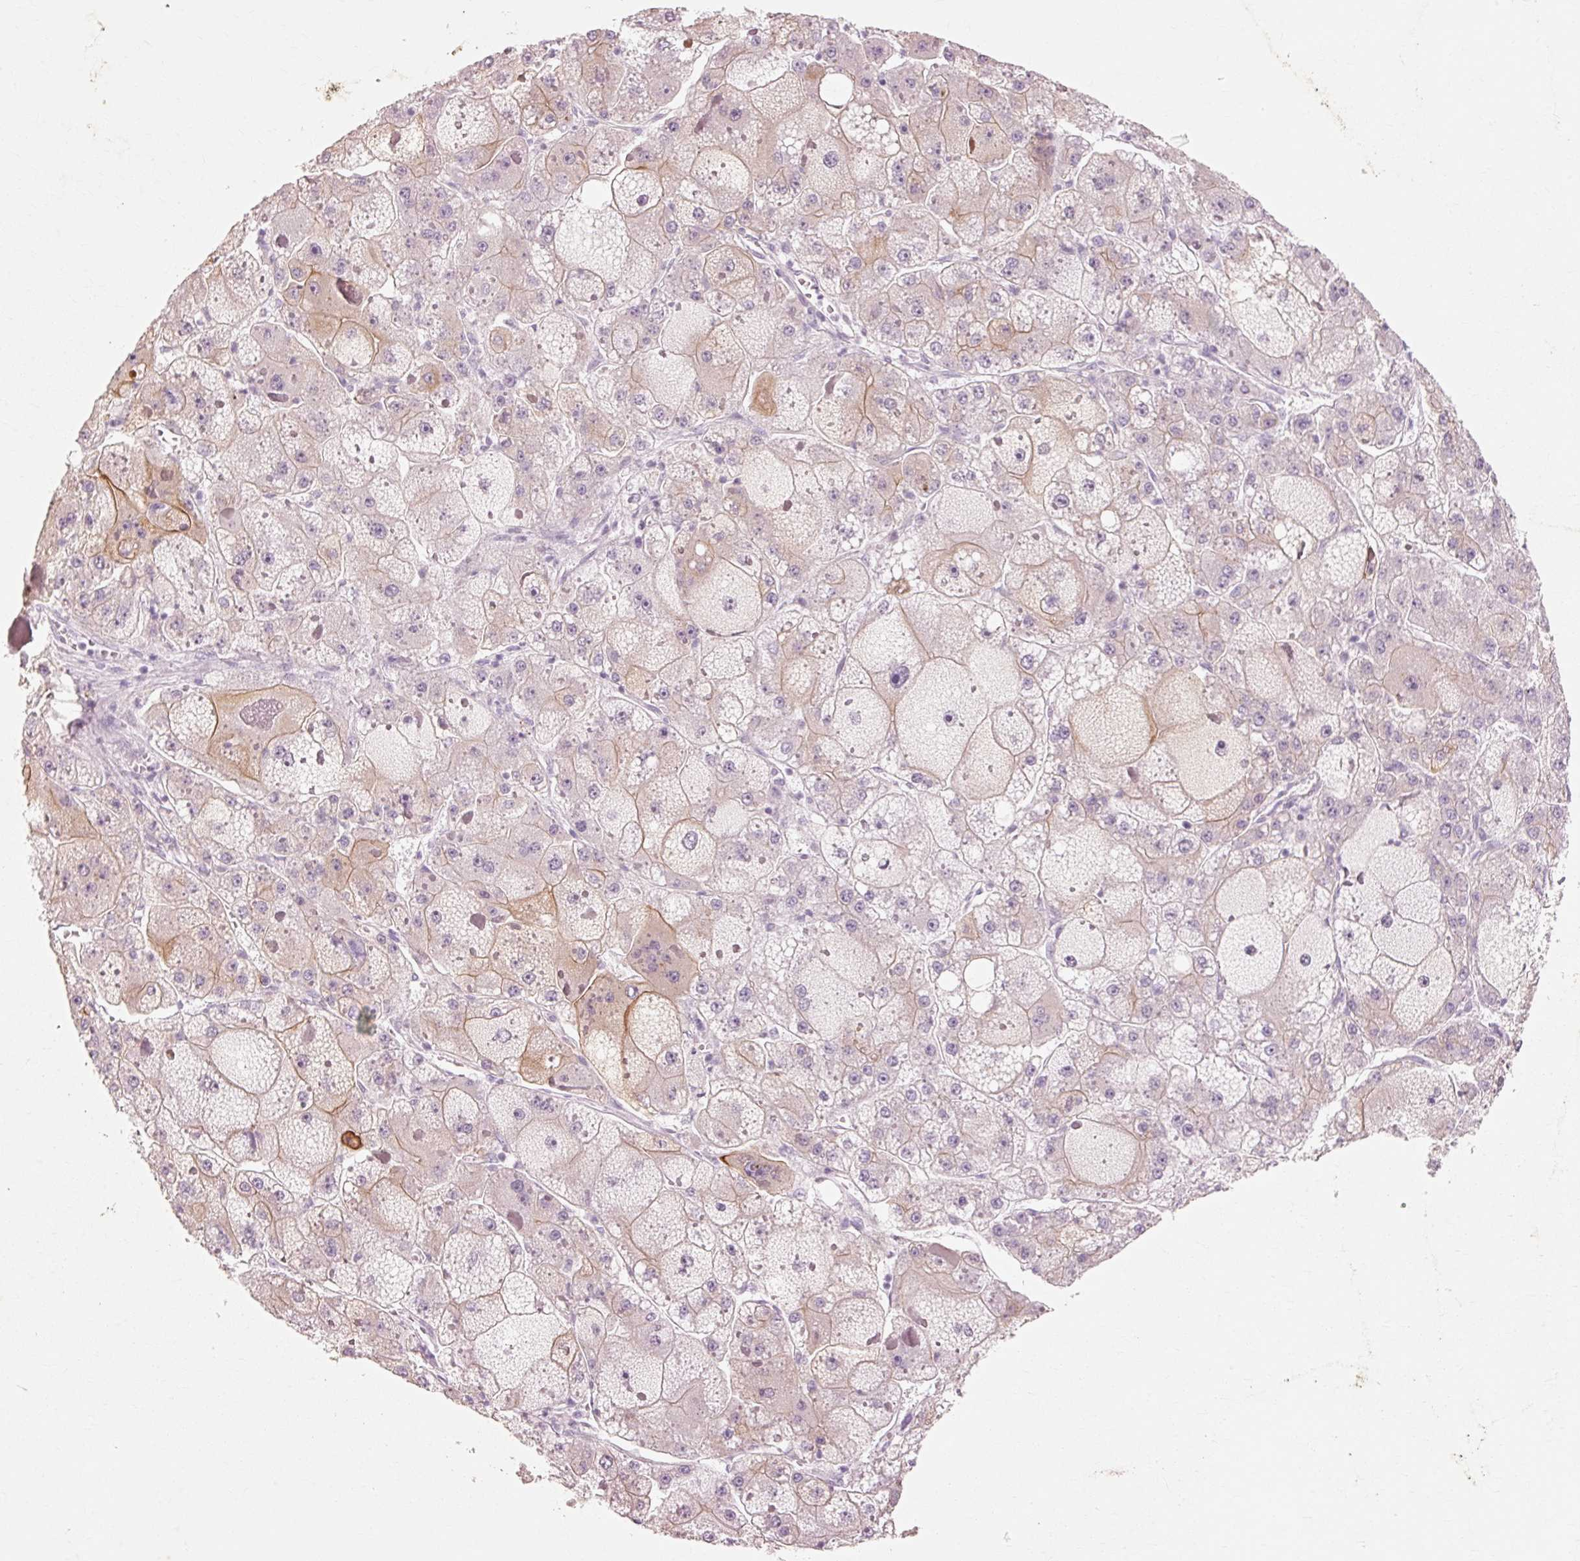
{"staining": {"intensity": "weak", "quantity": "<25%", "location": "cytoplasmic/membranous"}, "tissue": "liver cancer", "cell_type": "Tumor cells", "image_type": "cancer", "snomed": [{"axis": "morphology", "description": "Carcinoma, Hepatocellular, NOS"}, {"axis": "topography", "description": "Liver"}], "caption": "This is an IHC histopathology image of liver cancer (hepatocellular carcinoma). There is no expression in tumor cells.", "gene": "TRIM73", "patient": {"sex": "female", "age": 73}}